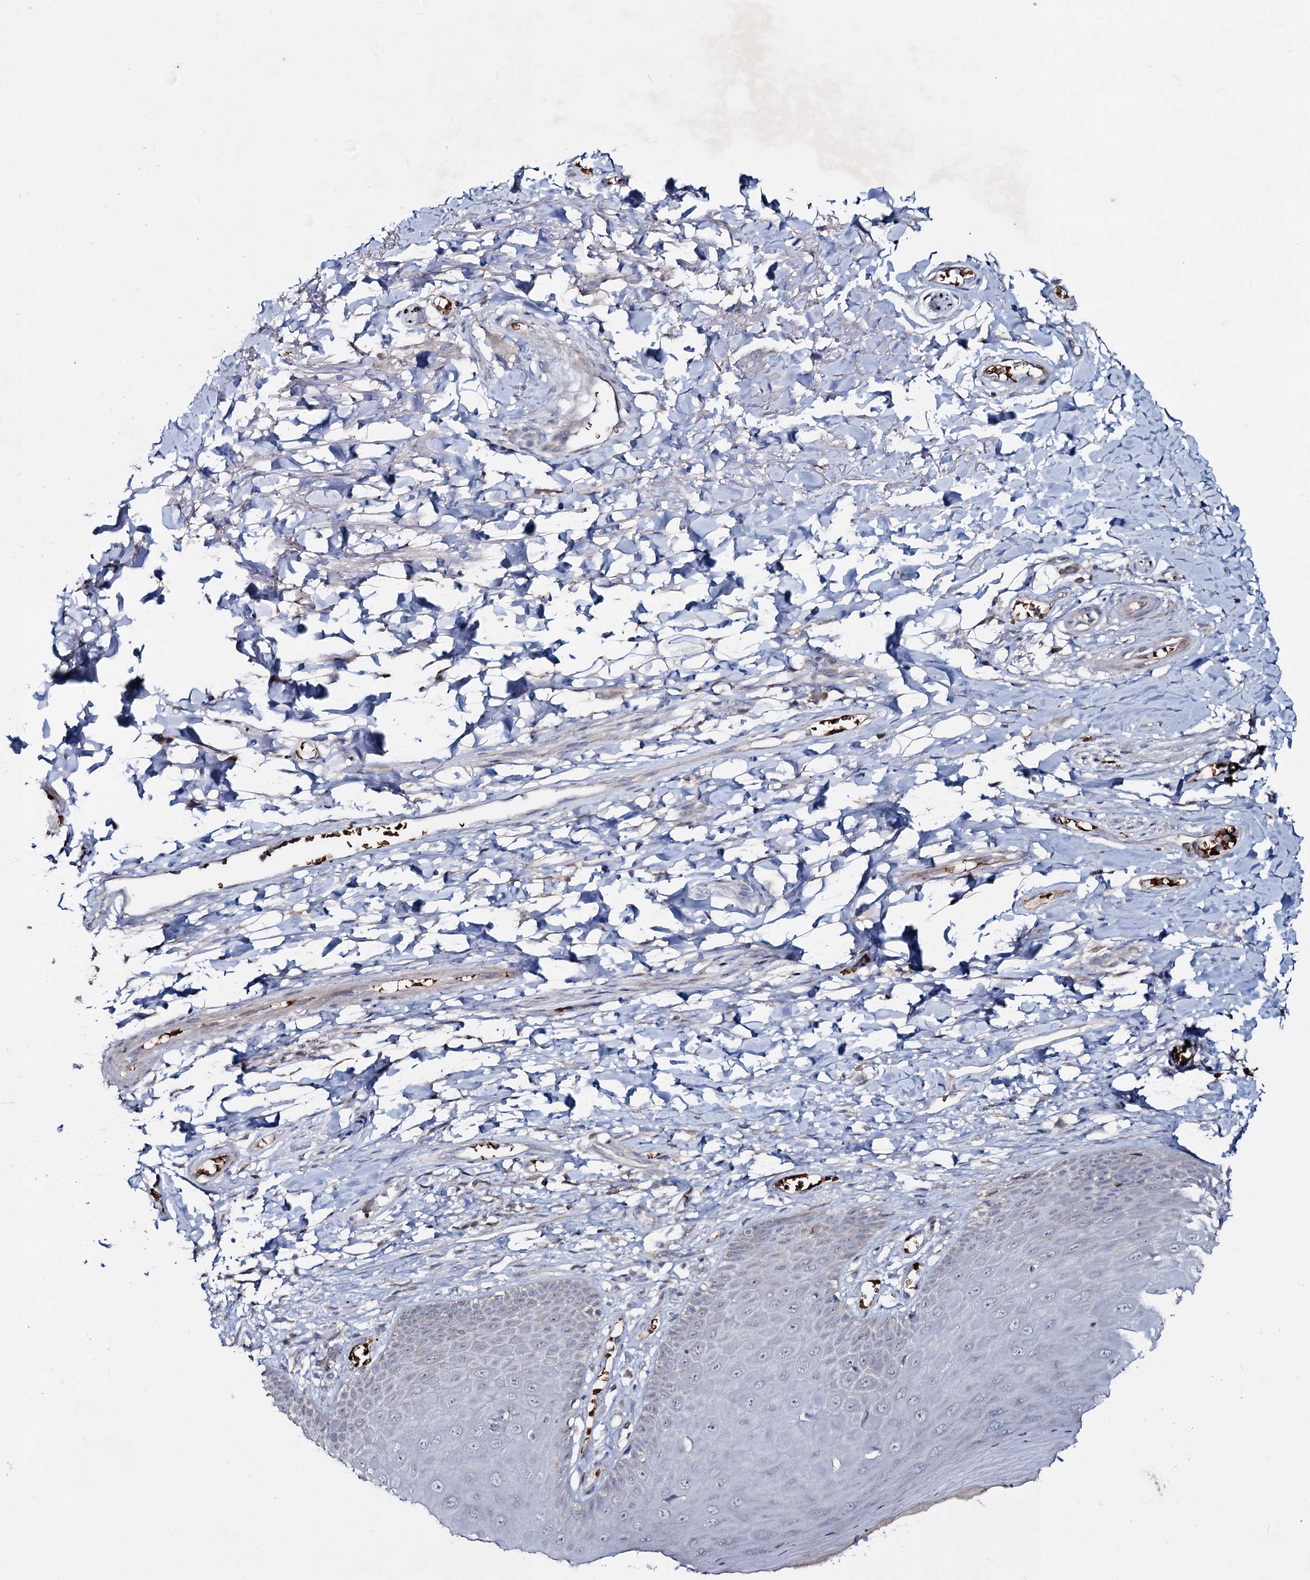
{"staining": {"intensity": "moderate", "quantity": "<25%", "location": "cytoplasmic/membranous"}, "tissue": "skin", "cell_type": "Epidermal cells", "image_type": "normal", "snomed": [{"axis": "morphology", "description": "Normal tissue, NOS"}, {"axis": "topography", "description": "Anal"}], "caption": "Human skin stained with a brown dye exhibits moderate cytoplasmic/membranous positive staining in about <25% of epidermal cells.", "gene": "RNF6", "patient": {"sex": "male", "age": 78}}